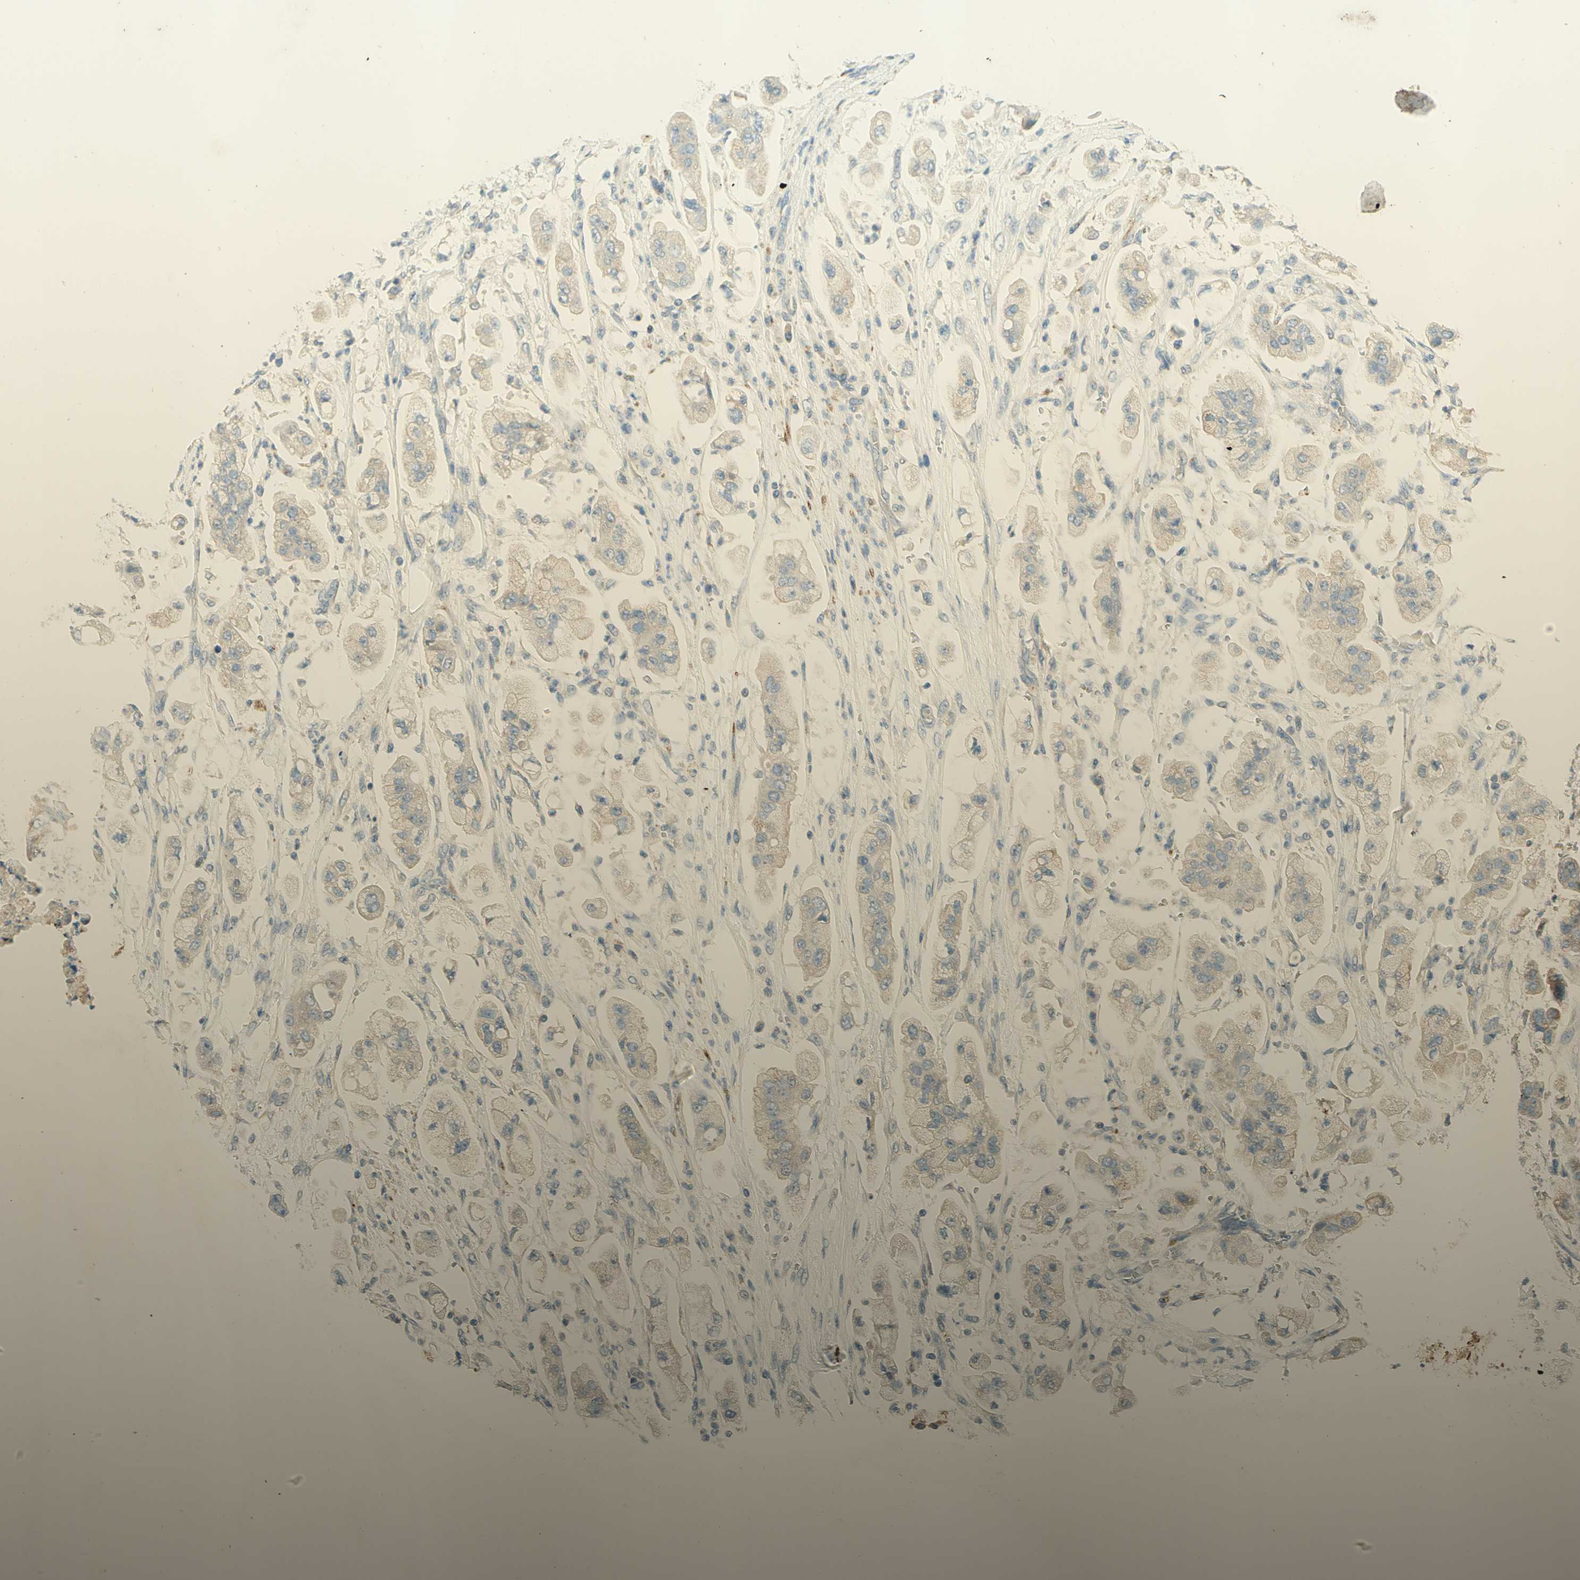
{"staining": {"intensity": "weak", "quantity": "25%-75%", "location": "cytoplasmic/membranous"}, "tissue": "stomach cancer", "cell_type": "Tumor cells", "image_type": "cancer", "snomed": [{"axis": "morphology", "description": "Adenocarcinoma, NOS"}, {"axis": "topography", "description": "Stomach"}], "caption": "A photomicrograph of human stomach cancer (adenocarcinoma) stained for a protein exhibits weak cytoplasmic/membranous brown staining in tumor cells. The staining was performed using DAB (3,3'-diaminobenzidine), with brown indicating positive protein expression. Nuclei are stained blue with hematoxylin.", "gene": "ARMC10", "patient": {"sex": "male", "age": 62}}